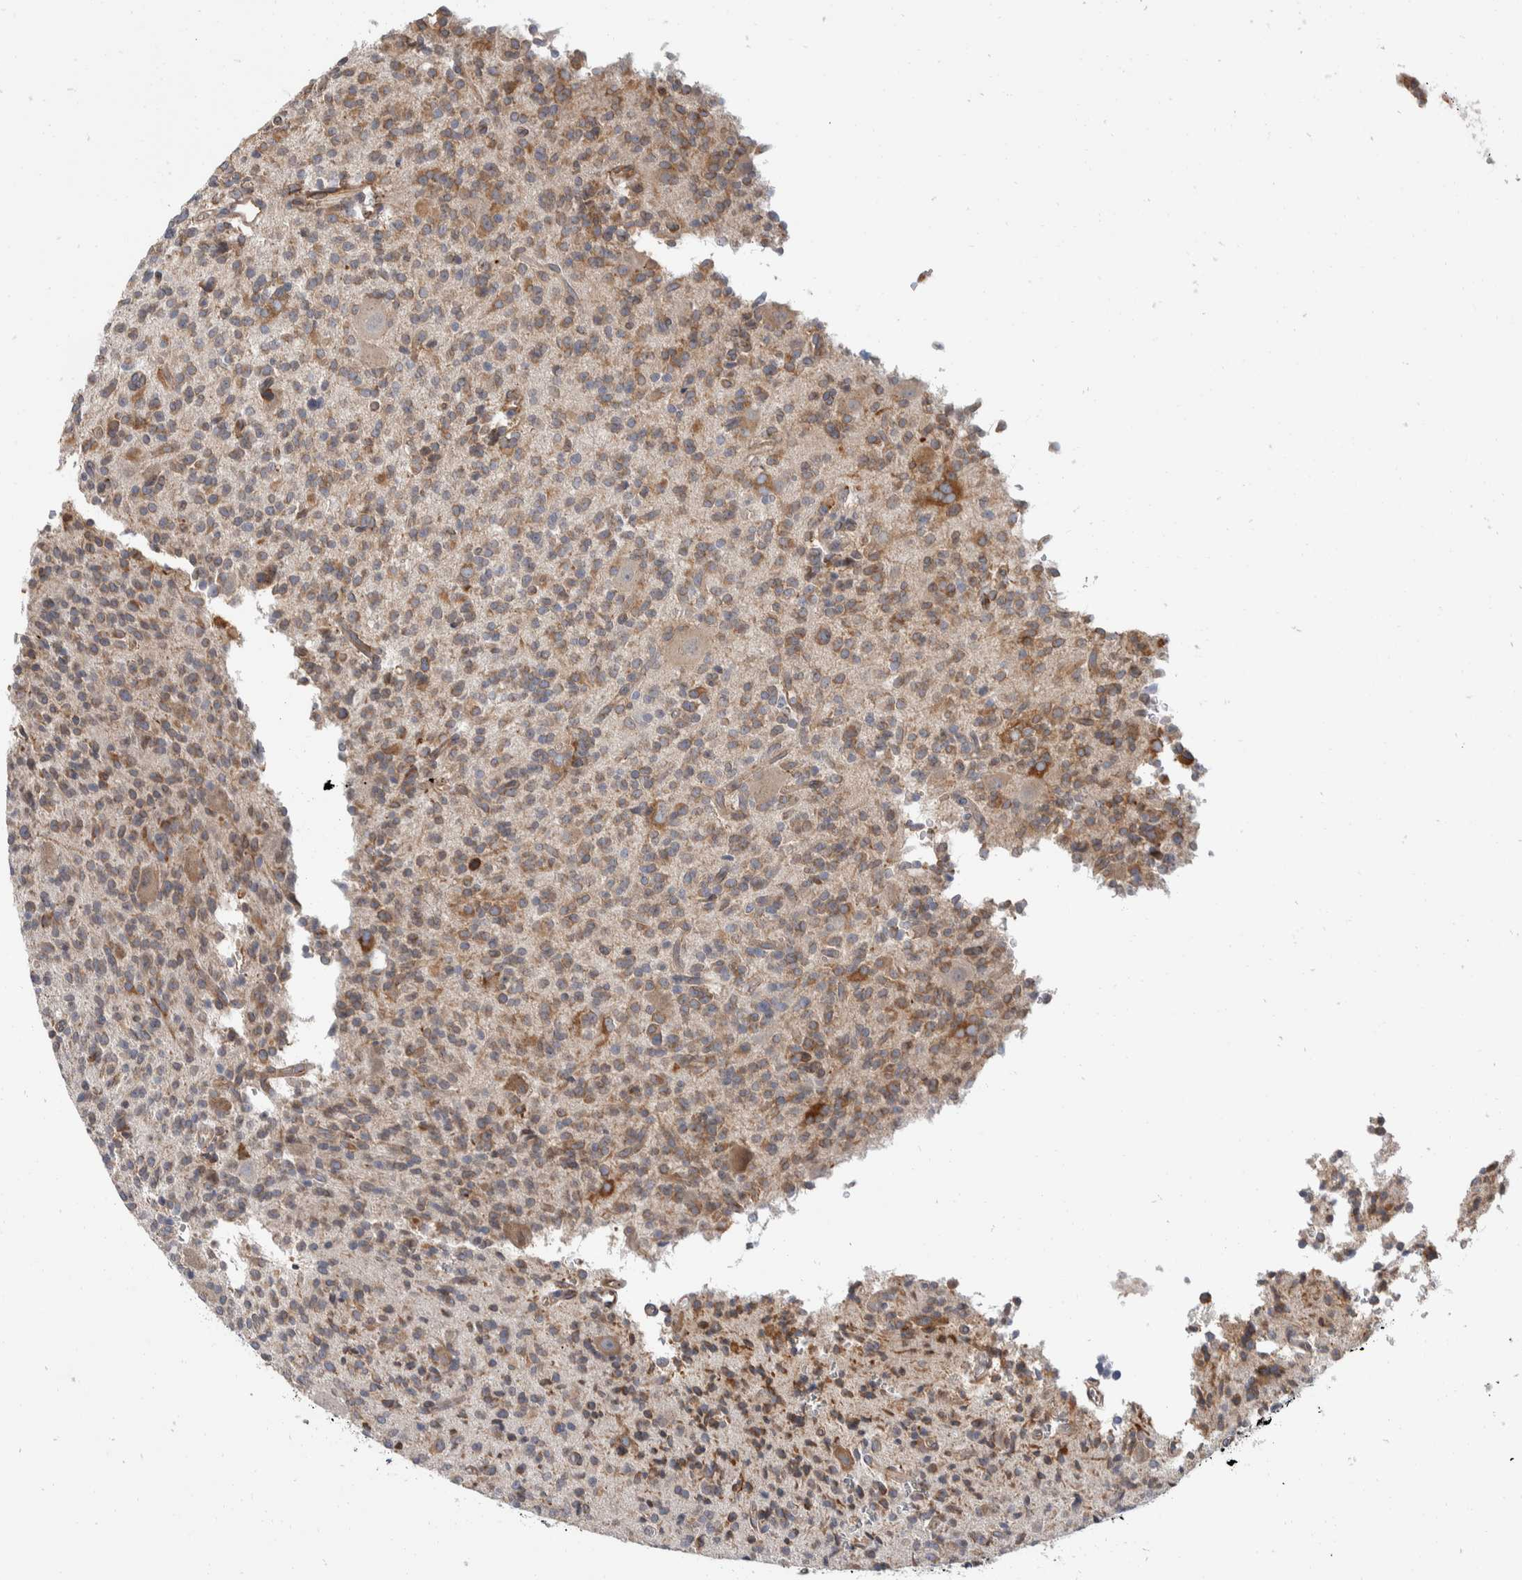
{"staining": {"intensity": "moderate", "quantity": ">75%", "location": "cytoplasmic/membranous"}, "tissue": "glioma", "cell_type": "Tumor cells", "image_type": "cancer", "snomed": [{"axis": "morphology", "description": "Glioma, malignant, High grade"}, {"axis": "topography", "description": "Brain"}], "caption": "Immunohistochemistry (IHC) staining of malignant high-grade glioma, which displays medium levels of moderate cytoplasmic/membranous staining in about >75% of tumor cells indicating moderate cytoplasmic/membranous protein positivity. The staining was performed using DAB (brown) for protein detection and nuclei were counterstained in hematoxylin (blue).", "gene": "TMEM245", "patient": {"sex": "male", "age": 34}}